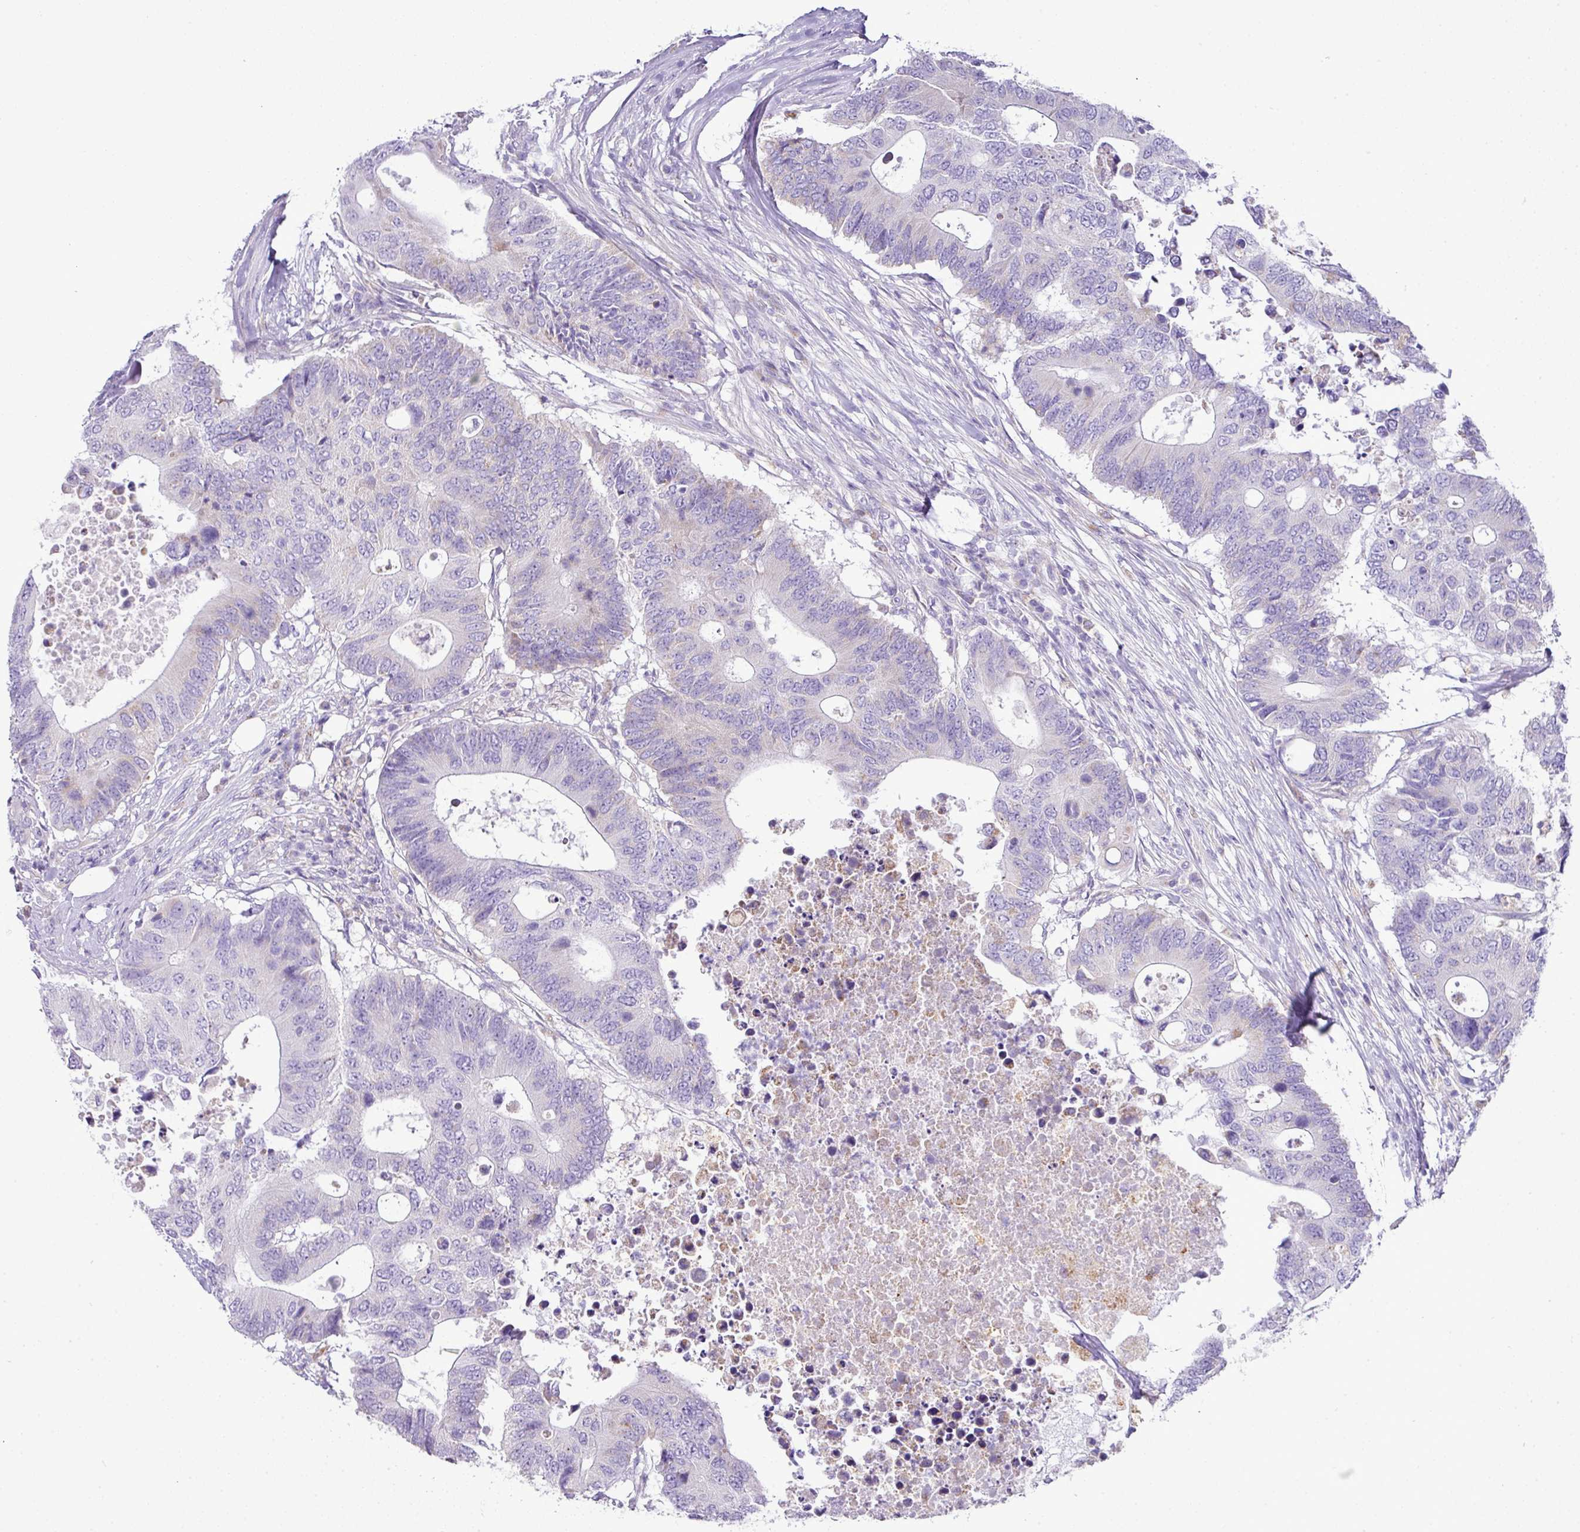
{"staining": {"intensity": "negative", "quantity": "none", "location": "none"}, "tissue": "colorectal cancer", "cell_type": "Tumor cells", "image_type": "cancer", "snomed": [{"axis": "morphology", "description": "Adenocarcinoma, NOS"}, {"axis": "topography", "description": "Colon"}], "caption": "Micrograph shows no significant protein staining in tumor cells of adenocarcinoma (colorectal). (DAB immunohistochemistry with hematoxylin counter stain).", "gene": "PGAP4", "patient": {"sex": "male", "age": 71}}